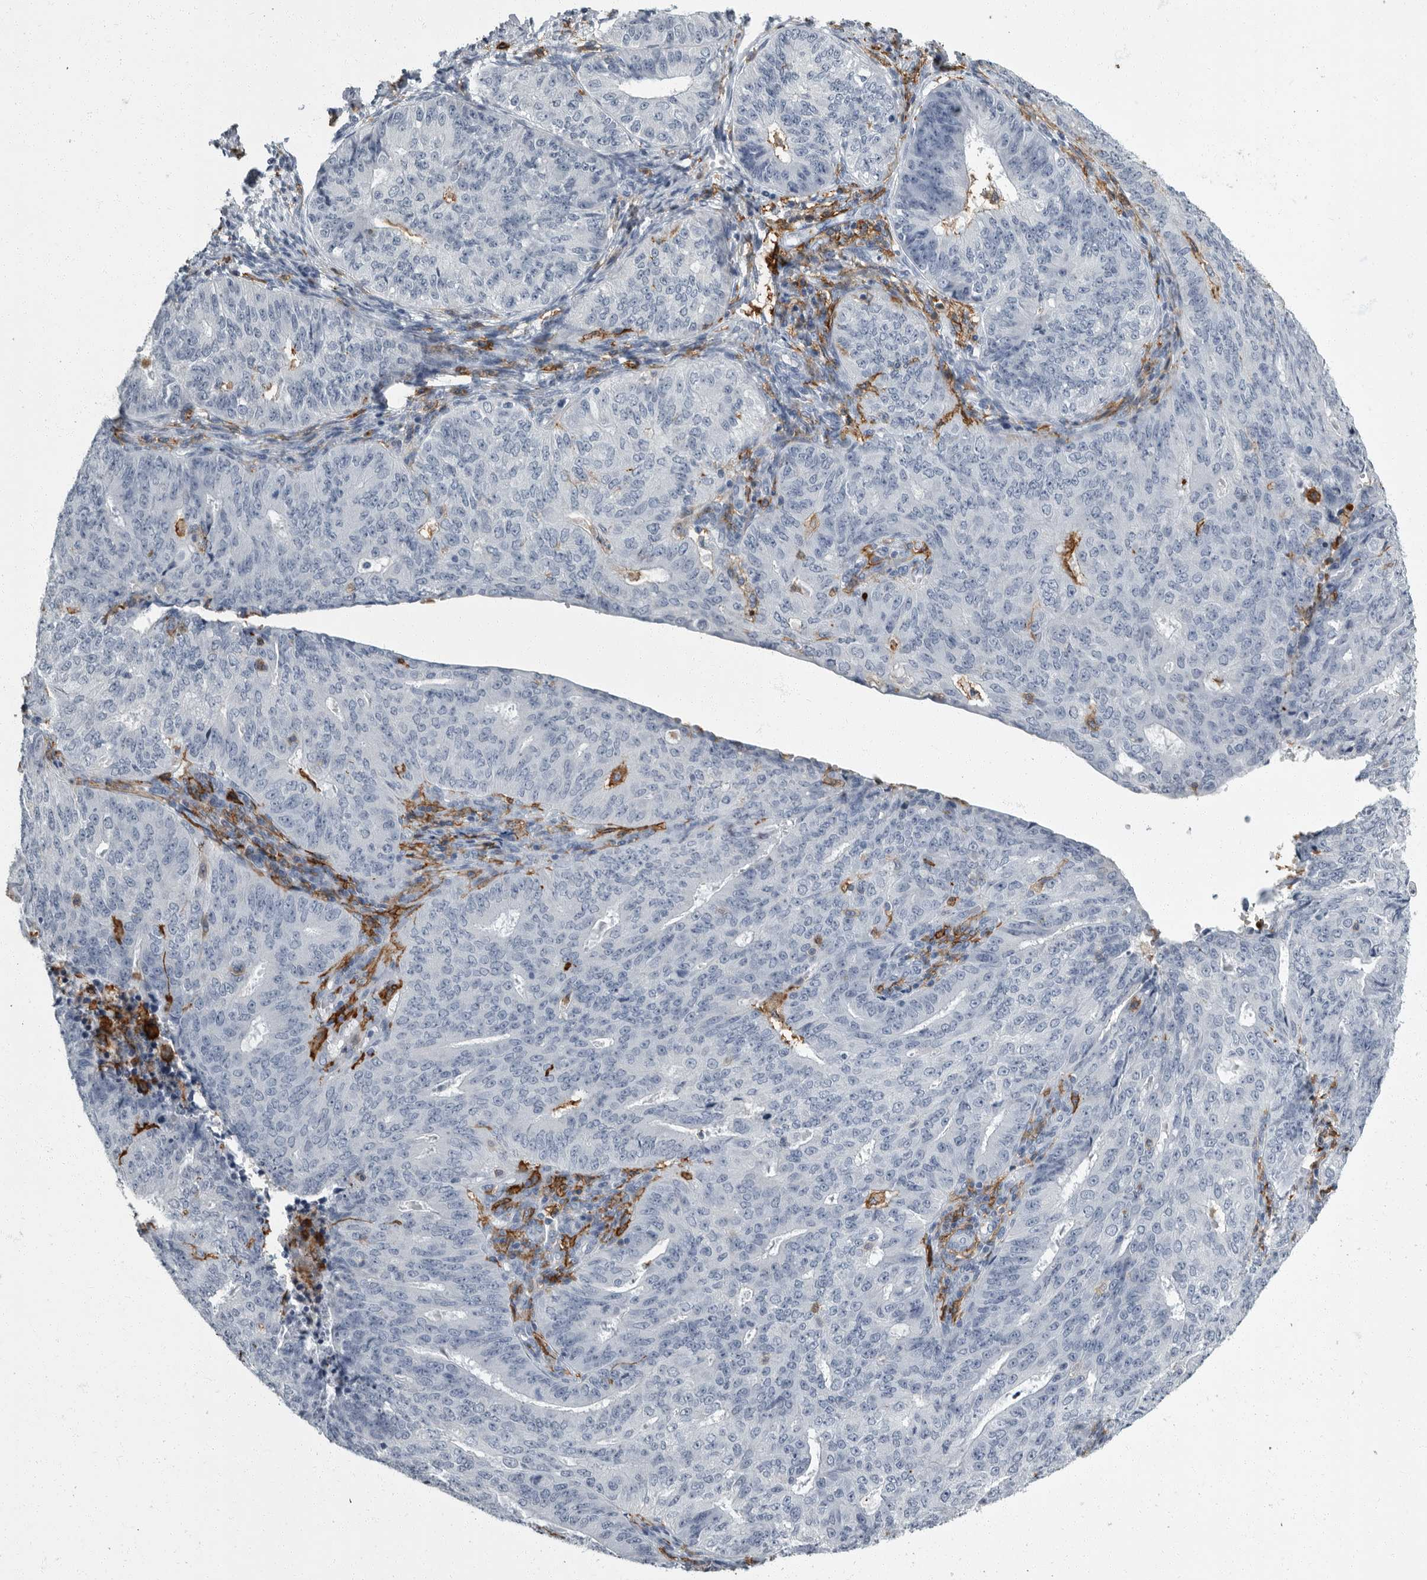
{"staining": {"intensity": "negative", "quantity": "none", "location": "none"}, "tissue": "endometrial cancer", "cell_type": "Tumor cells", "image_type": "cancer", "snomed": [{"axis": "morphology", "description": "Adenocarcinoma, NOS"}, {"axis": "topography", "description": "Endometrium"}], "caption": "A micrograph of endometrial cancer (adenocarcinoma) stained for a protein displays no brown staining in tumor cells.", "gene": "FCER1G", "patient": {"sex": "female", "age": 32}}